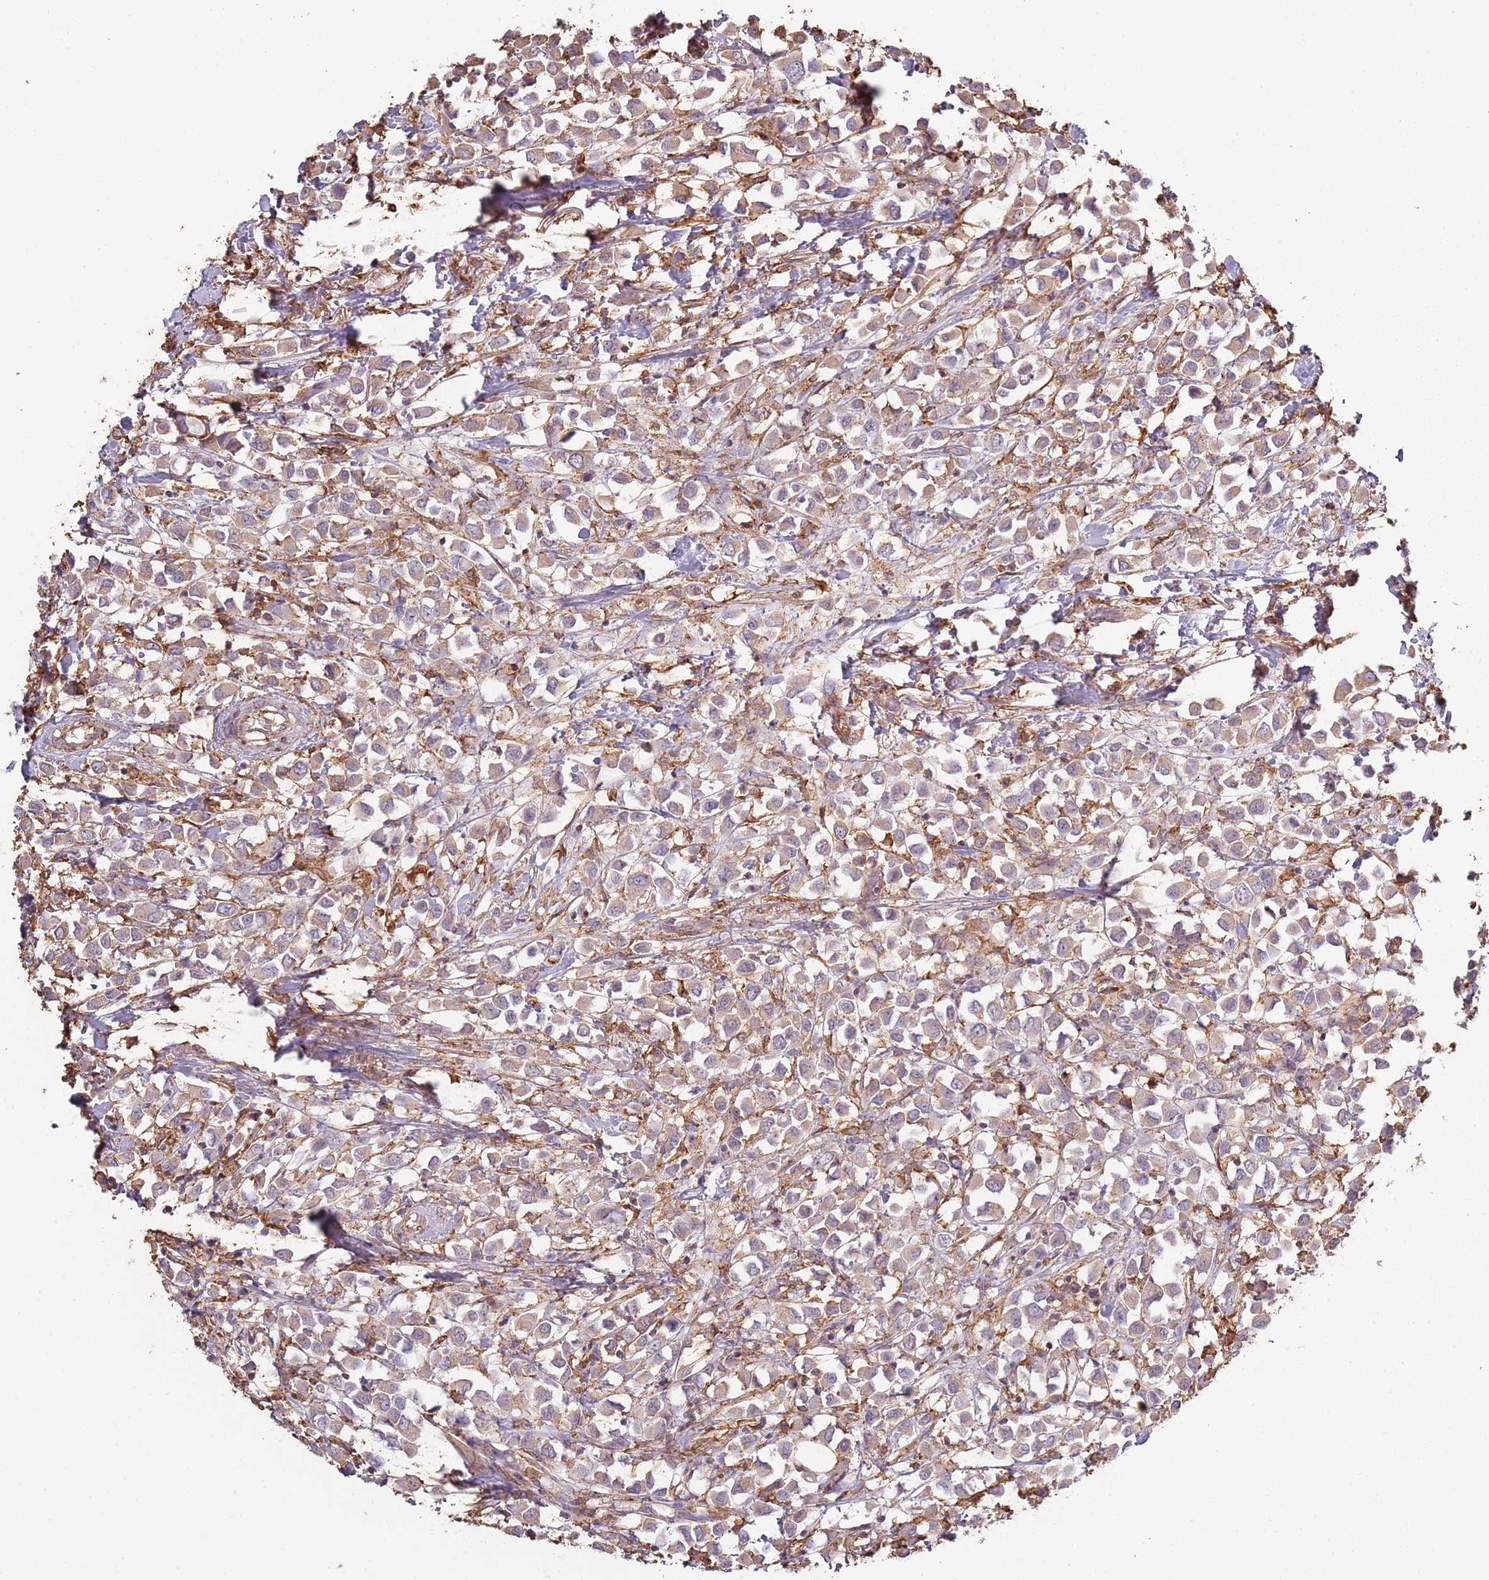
{"staining": {"intensity": "weak", "quantity": "<25%", "location": "cytoplasmic/membranous"}, "tissue": "breast cancer", "cell_type": "Tumor cells", "image_type": "cancer", "snomed": [{"axis": "morphology", "description": "Duct carcinoma"}, {"axis": "topography", "description": "Breast"}], "caption": "This image is of breast cancer stained with IHC to label a protein in brown with the nuclei are counter-stained blue. There is no staining in tumor cells. The staining is performed using DAB brown chromogen with nuclei counter-stained in using hematoxylin.", "gene": "ATOSB", "patient": {"sex": "female", "age": 61}}